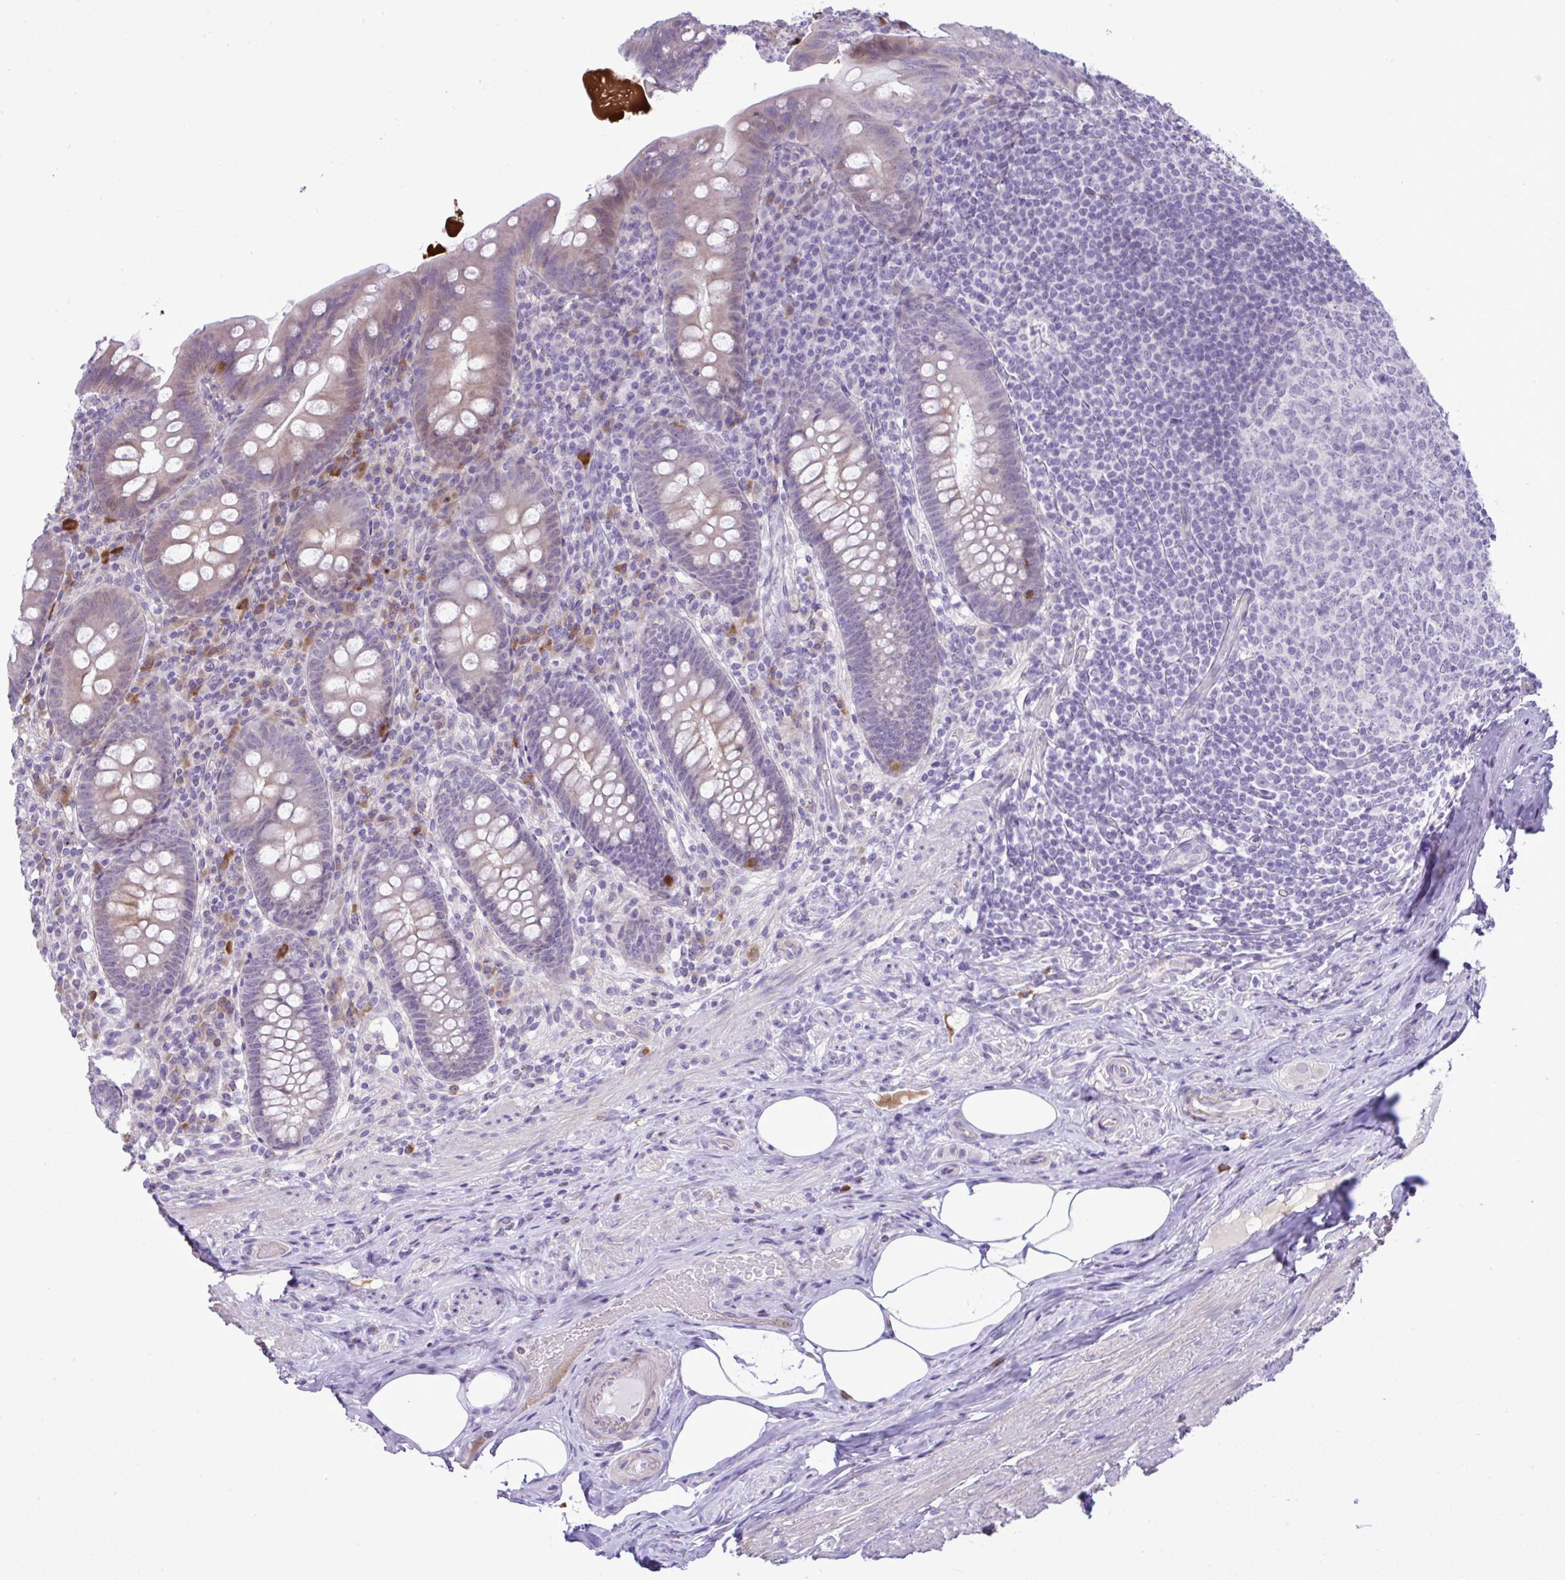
{"staining": {"intensity": "weak", "quantity": "<25%", "location": "cytoplasmic/membranous"}, "tissue": "appendix", "cell_type": "Glandular cells", "image_type": "normal", "snomed": [{"axis": "morphology", "description": "Normal tissue, NOS"}, {"axis": "topography", "description": "Appendix"}], "caption": "Appendix stained for a protein using IHC exhibits no expression glandular cells.", "gene": "SPAG1", "patient": {"sex": "male", "age": 71}}